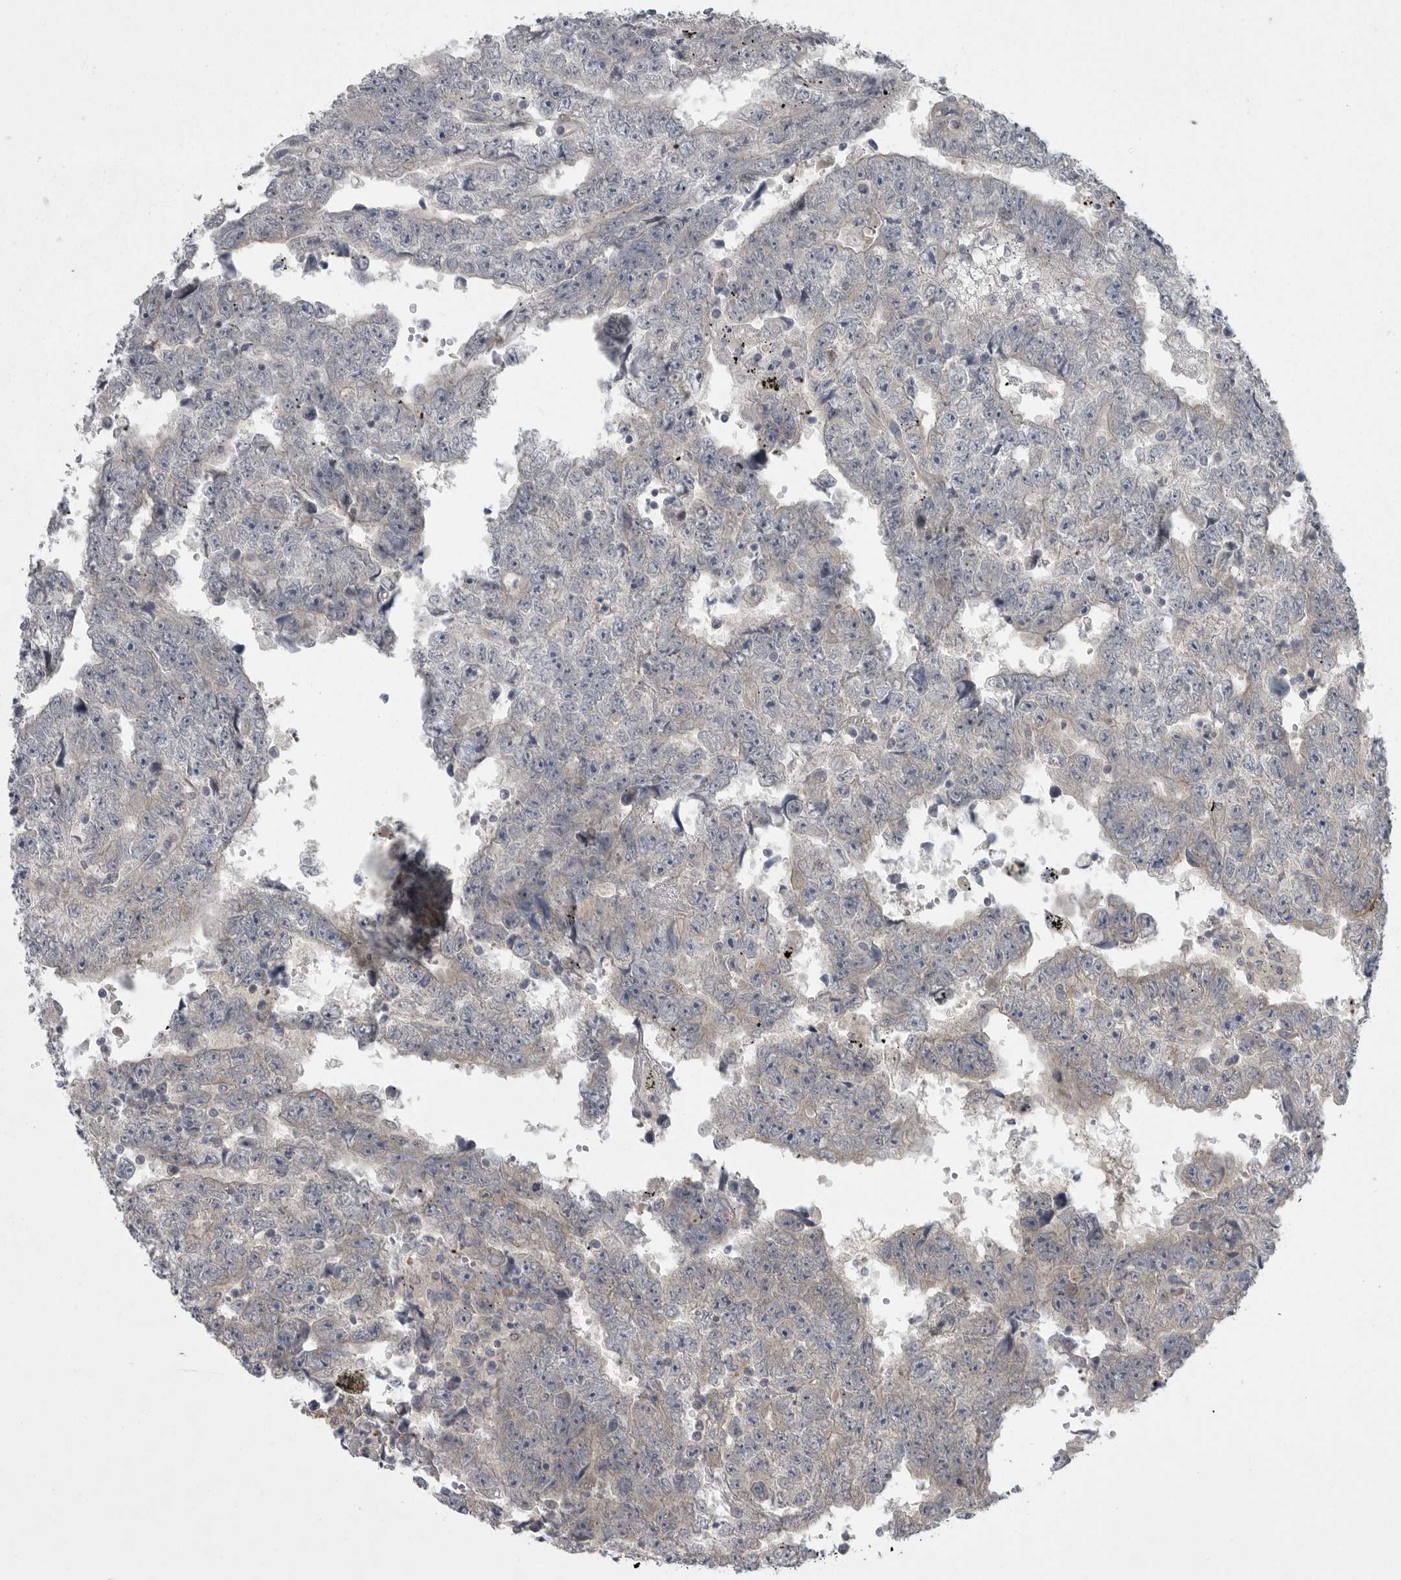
{"staining": {"intensity": "negative", "quantity": "none", "location": "none"}, "tissue": "testis cancer", "cell_type": "Tumor cells", "image_type": "cancer", "snomed": [{"axis": "morphology", "description": "Carcinoma, Embryonal, NOS"}, {"axis": "topography", "description": "Testis"}], "caption": "Human embryonal carcinoma (testis) stained for a protein using immunohistochemistry exhibits no expression in tumor cells.", "gene": "PHF13", "patient": {"sex": "male", "age": 25}}